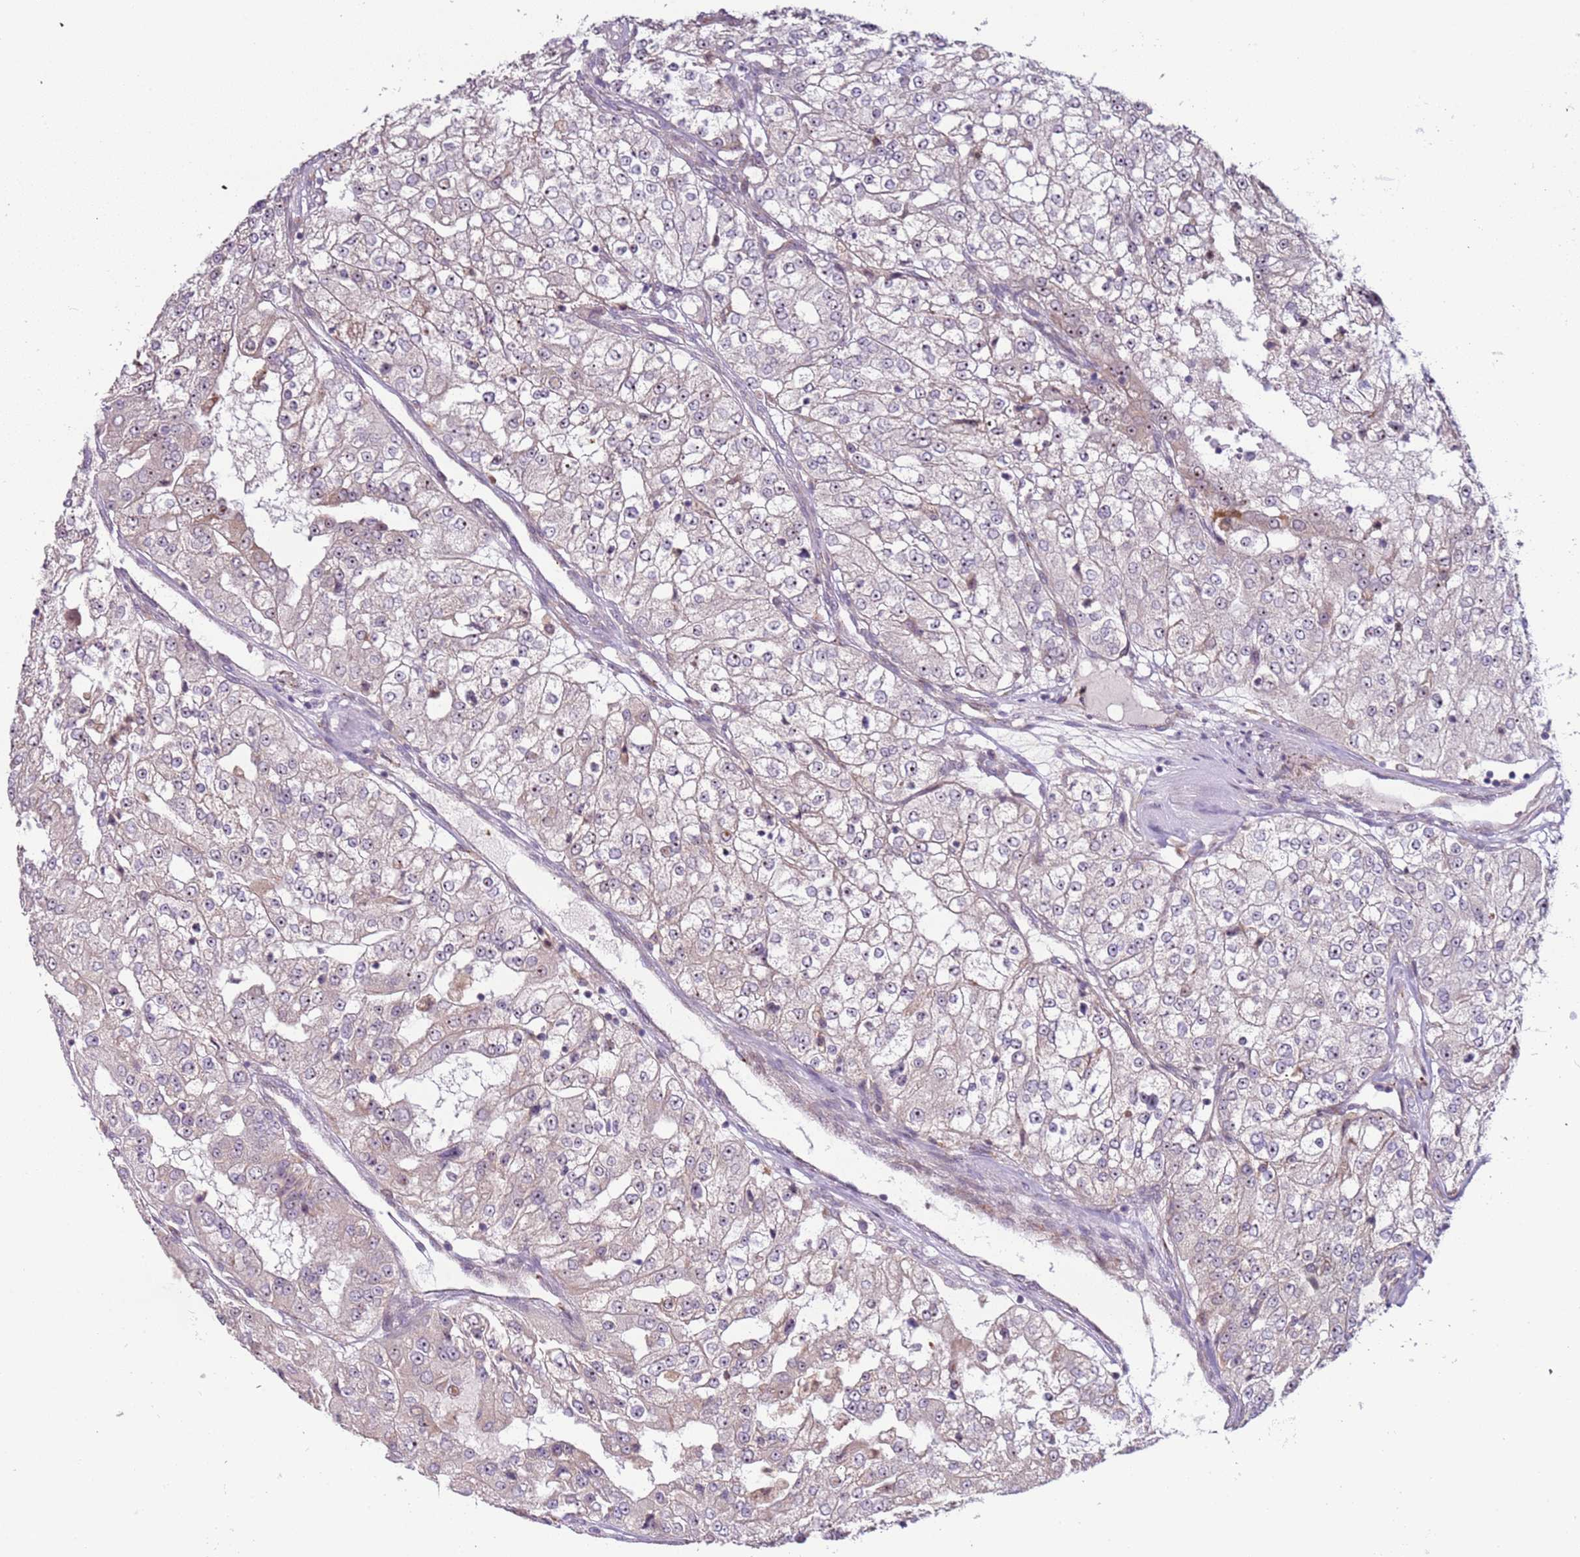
{"staining": {"intensity": "weak", "quantity": "<25%", "location": "nuclear"}, "tissue": "renal cancer", "cell_type": "Tumor cells", "image_type": "cancer", "snomed": [{"axis": "morphology", "description": "Adenocarcinoma, NOS"}, {"axis": "topography", "description": "Kidney"}], "caption": "A photomicrograph of human renal cancer is negative for staining in tumor cells.", "gene": "UCMA", "patient": {"sex": "female", "age": 63}}